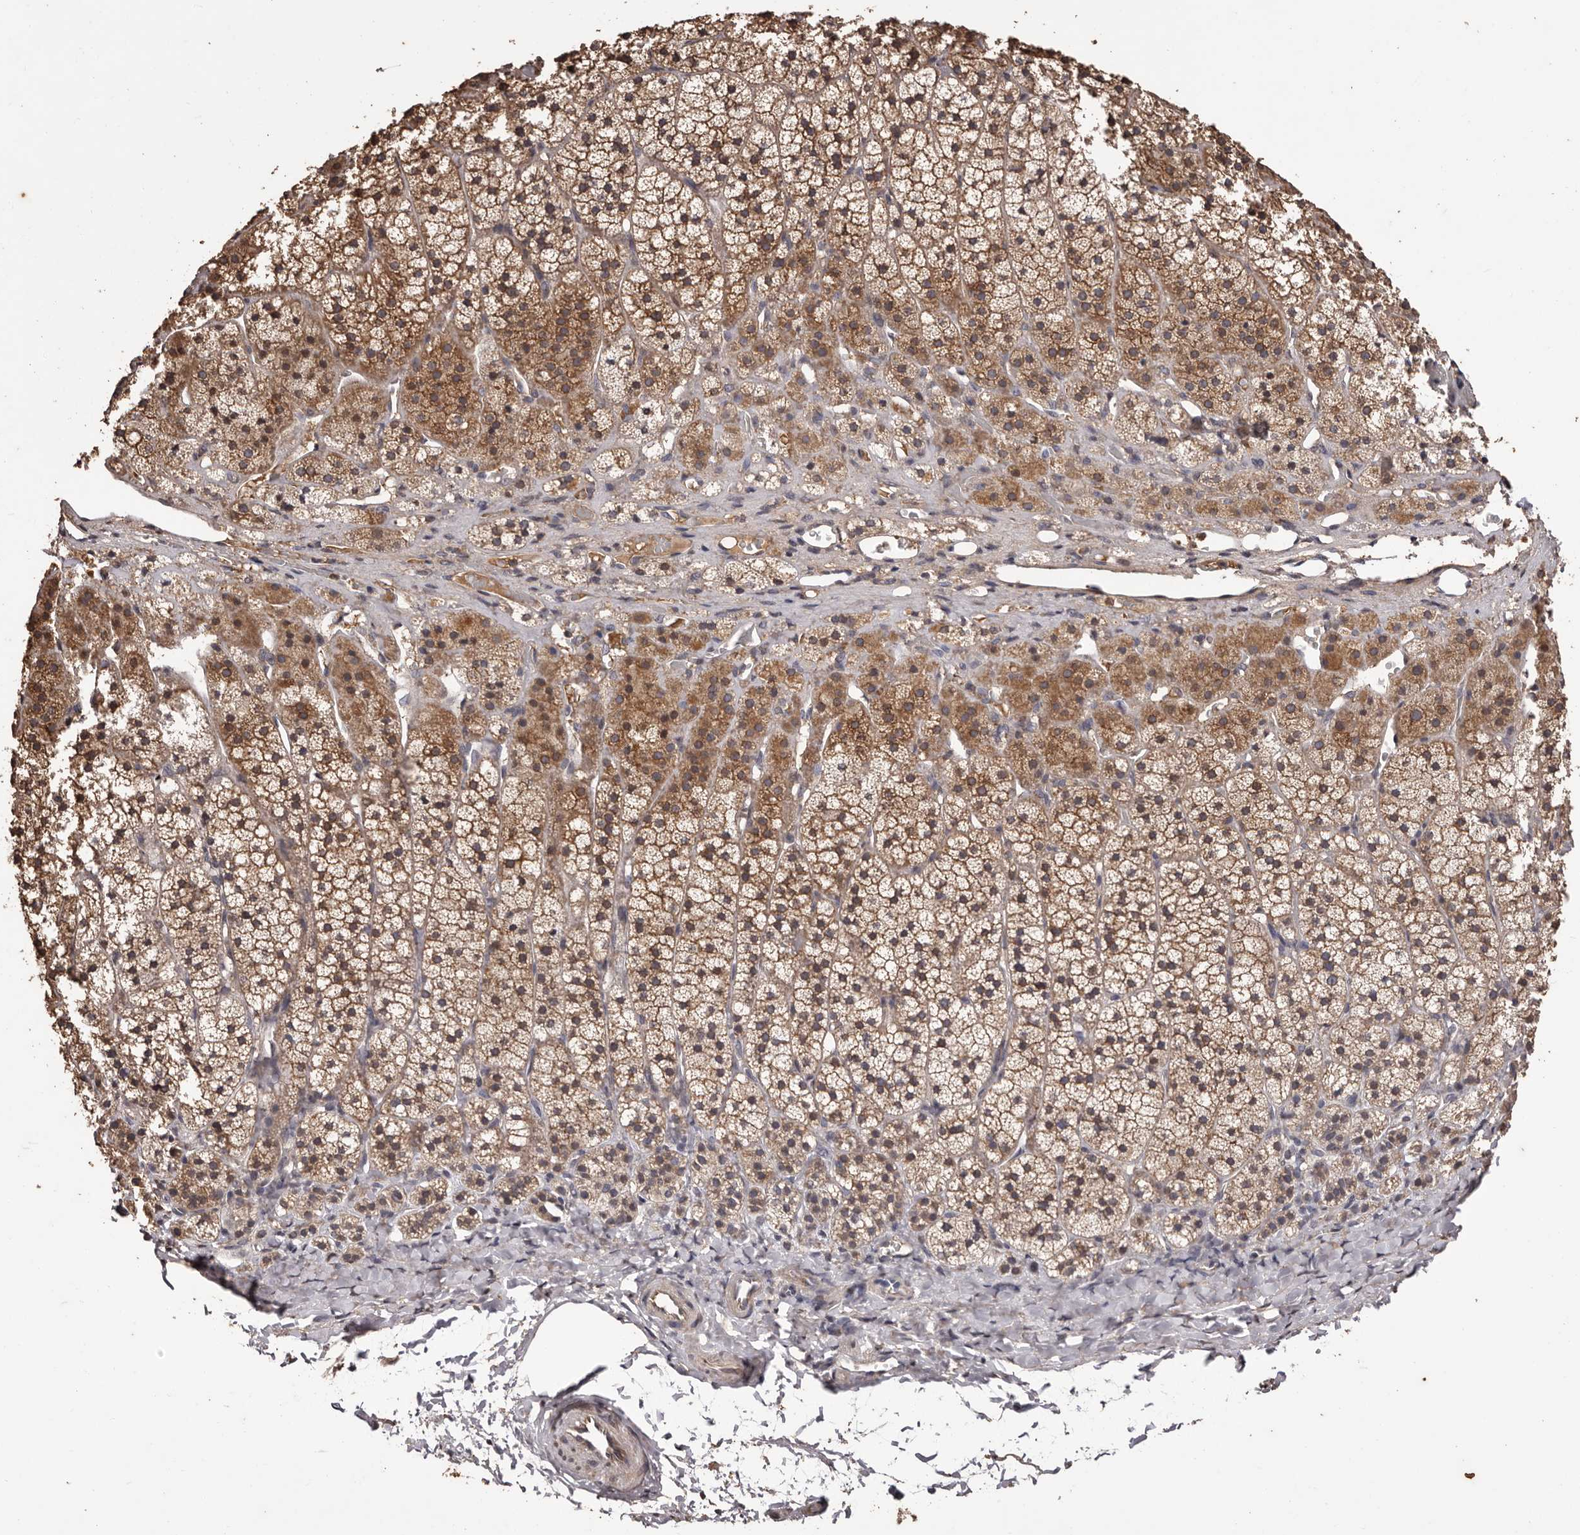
{"staining": {"intensity": "moderate", "quantity": "25%-75%", "location": "cytoplasmic/membranous"}, "tissue": "adrenal gland", "cell_type": "Glandular cells", "image_type": "normal", "snomed": [{"axis": "morphology", "description": "Normal tissue, NOS"}, {"axis": "topography", "description": "Adrenal gland"}], "caption": "Immunohistochemistry (DAB (3,3'-diaminobenzidine)) staining of normal adrenal gland shows moderate cytoplasmic/membranous protein staining in approximately 25%-75% of glandular cells.", "gene": "NAV1", "patient": {"sex": "female", "age": 44}}